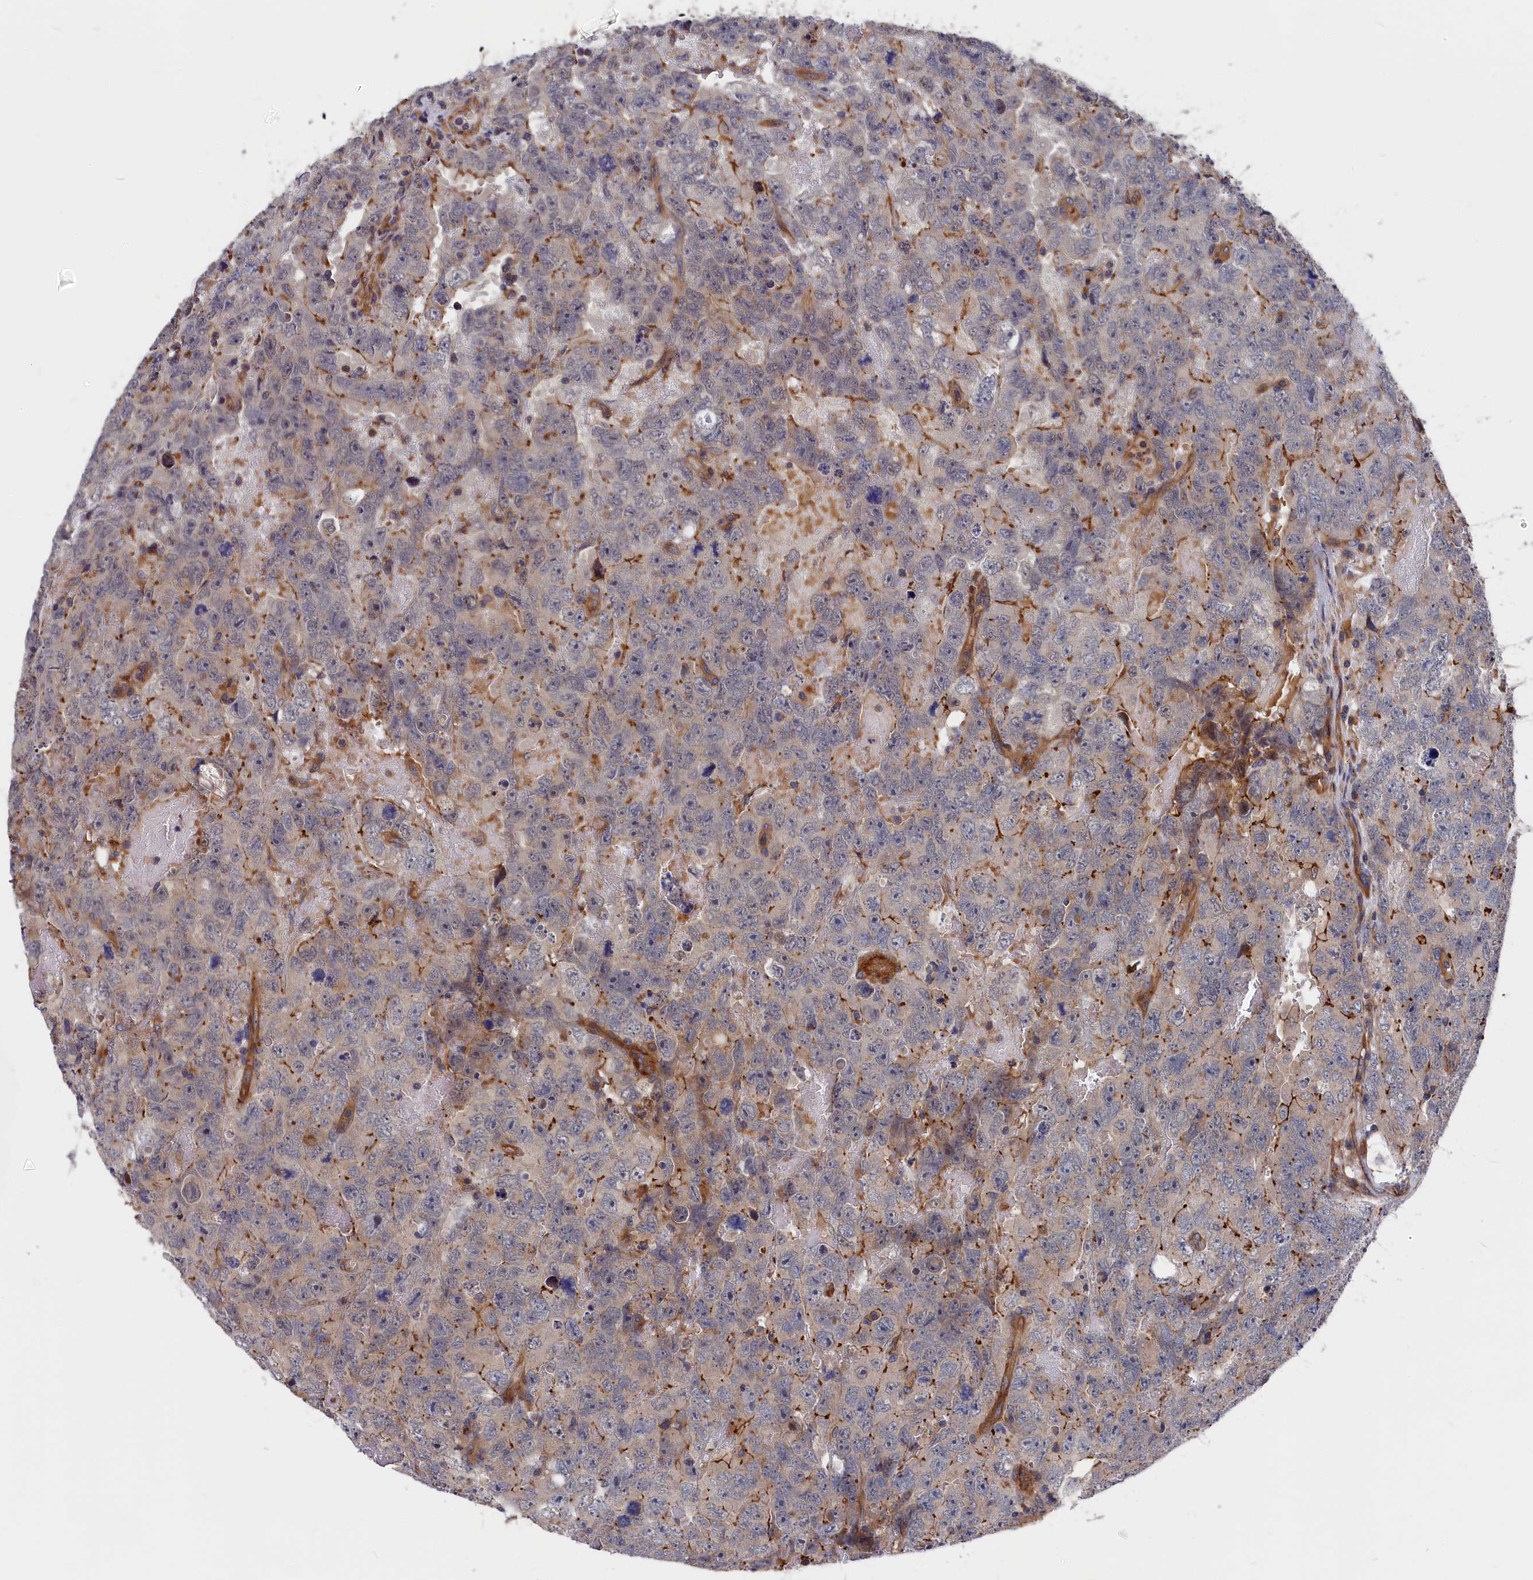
{"staining": {"intensity": "strong", "quantity": "<25%", "location": "cytoplasmic/membranous"}, "tissue": "testis cancer", "cell_type": "Tumor cells", "image_type": "cancer", "snomed": [{"axis": "morphology", "description": "Carcinoma, Embryonal, NOS"}, {"axis": "topography", "description": "Testis"}], "caption": "Strong cytoplasmic/membranous expression is seen in about <25% of tumor cells in testis embryonal carcinoma.", "gene": "LDHD", "patient": {"sex": "male", "age": 45}}